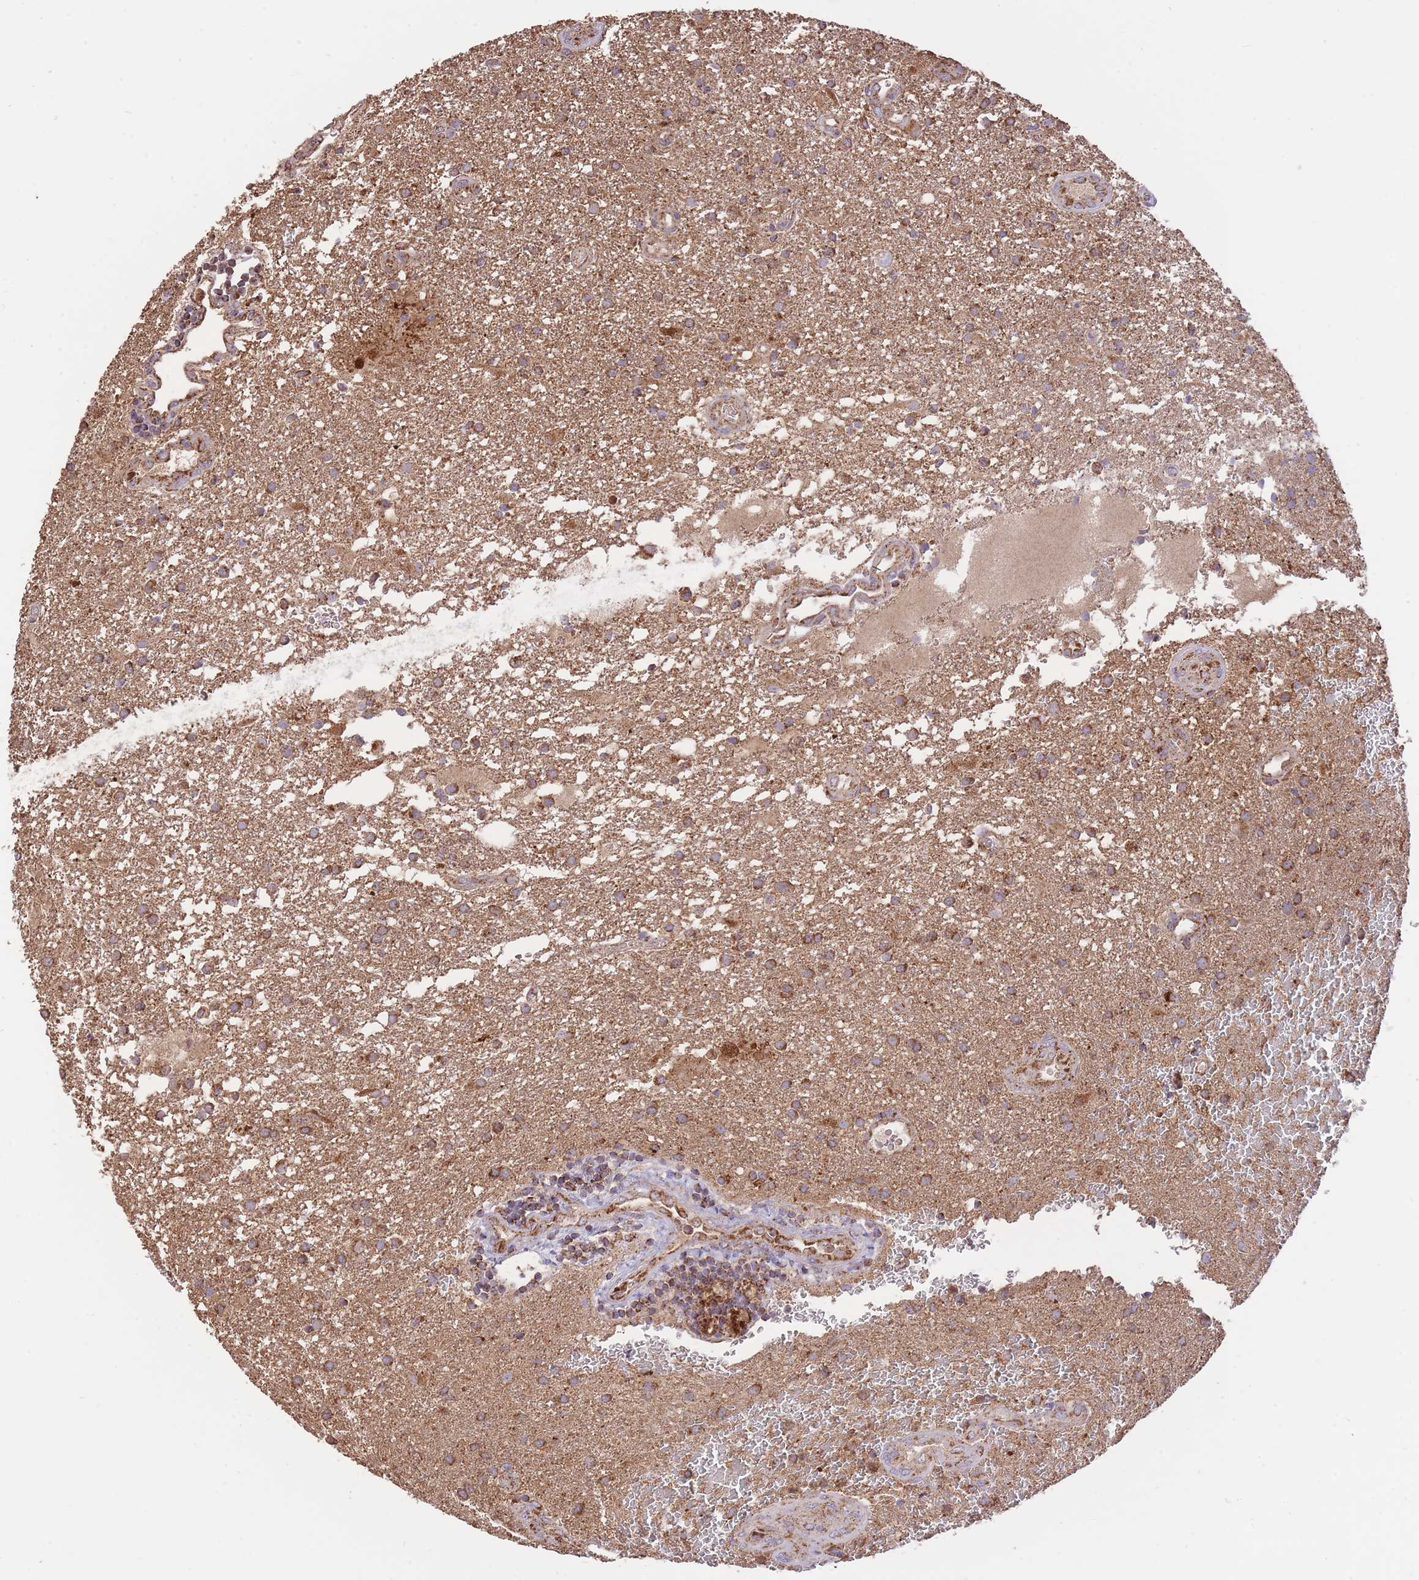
{"staining": {"intensity": "strong", "quantity": ">75%", "location": "cytoplasmic/membranous"}, "tissue": "glioma", "cell_type": "Tumor cells", "image_type": "cancer", "snomed": [{"axis": "morphology", "description": "Glioma, malignant, Low grade"}, {"axis": "topography", "description": "Brain"}], "caption": "A micrograph showing strong cytoplasmic/membranous staining in approximately >75% of tumor cells in low-grade glioma (malignant), as visualized by brown immunohistochemical staining.", "gene": "PREP", "patient": {"sex": "male", "age": 66}}